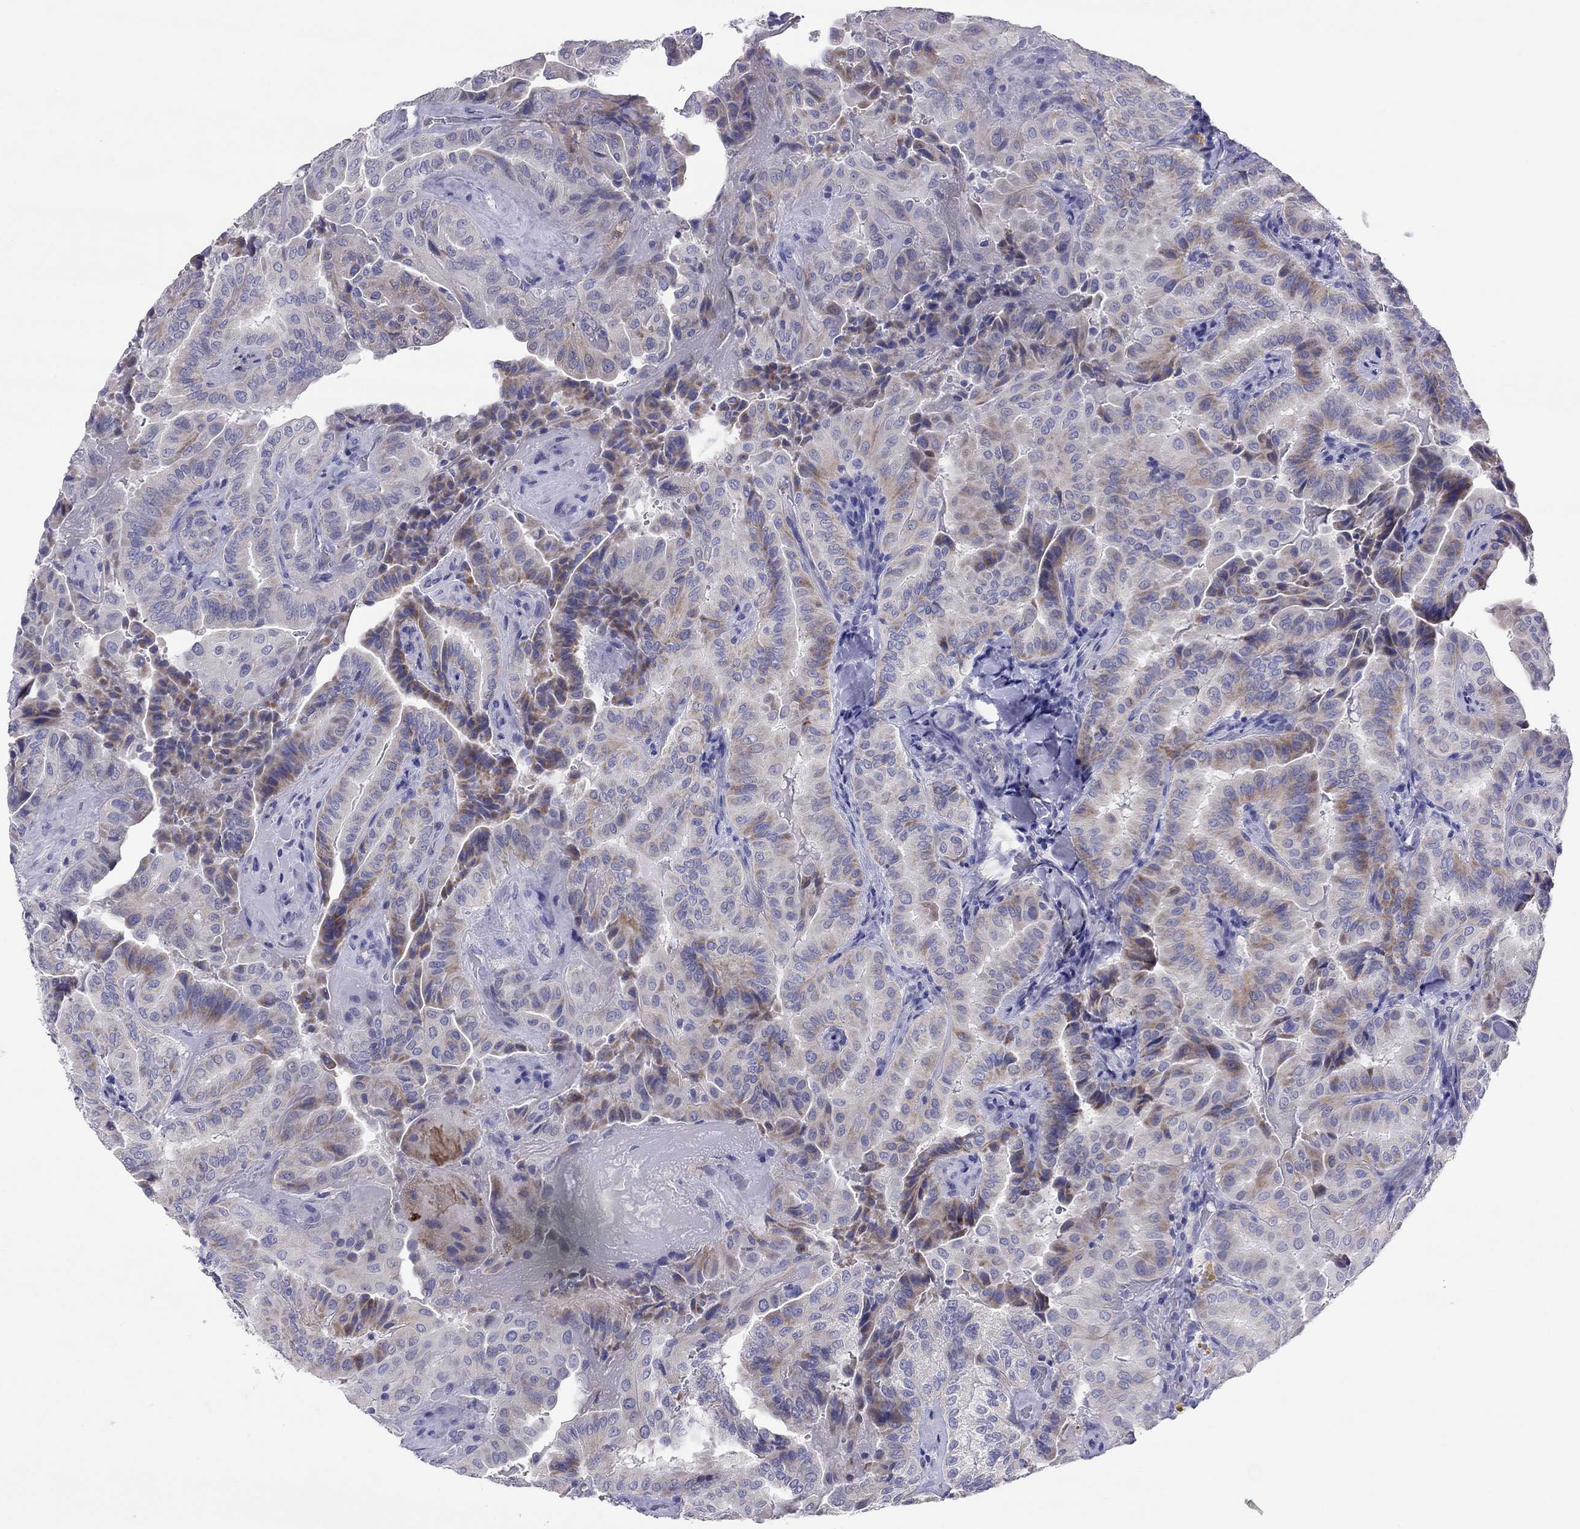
{"staining": {"intensity": "weak", "quantity": "<25%", "location": "cytoplasmic/membranous"}, "tissue": "thyroid cancer", "cell_type": "Tumor cells", "image_type": "cancer", "snomed": [{"axis": "morphology", "description": "Papillary adenocarcinoma, NOS"}, {"axis": "topography", "description": "Thyroid gland"}], "caption": "Immunohistochemical staining of human thyroid cancer (papillary adenocarcinoma) exhibits no significant staining in tumor cells. Nuclei are stained in blue.", "gene": "COL9A1", "patient": {"sex": "female", "age": 68}}